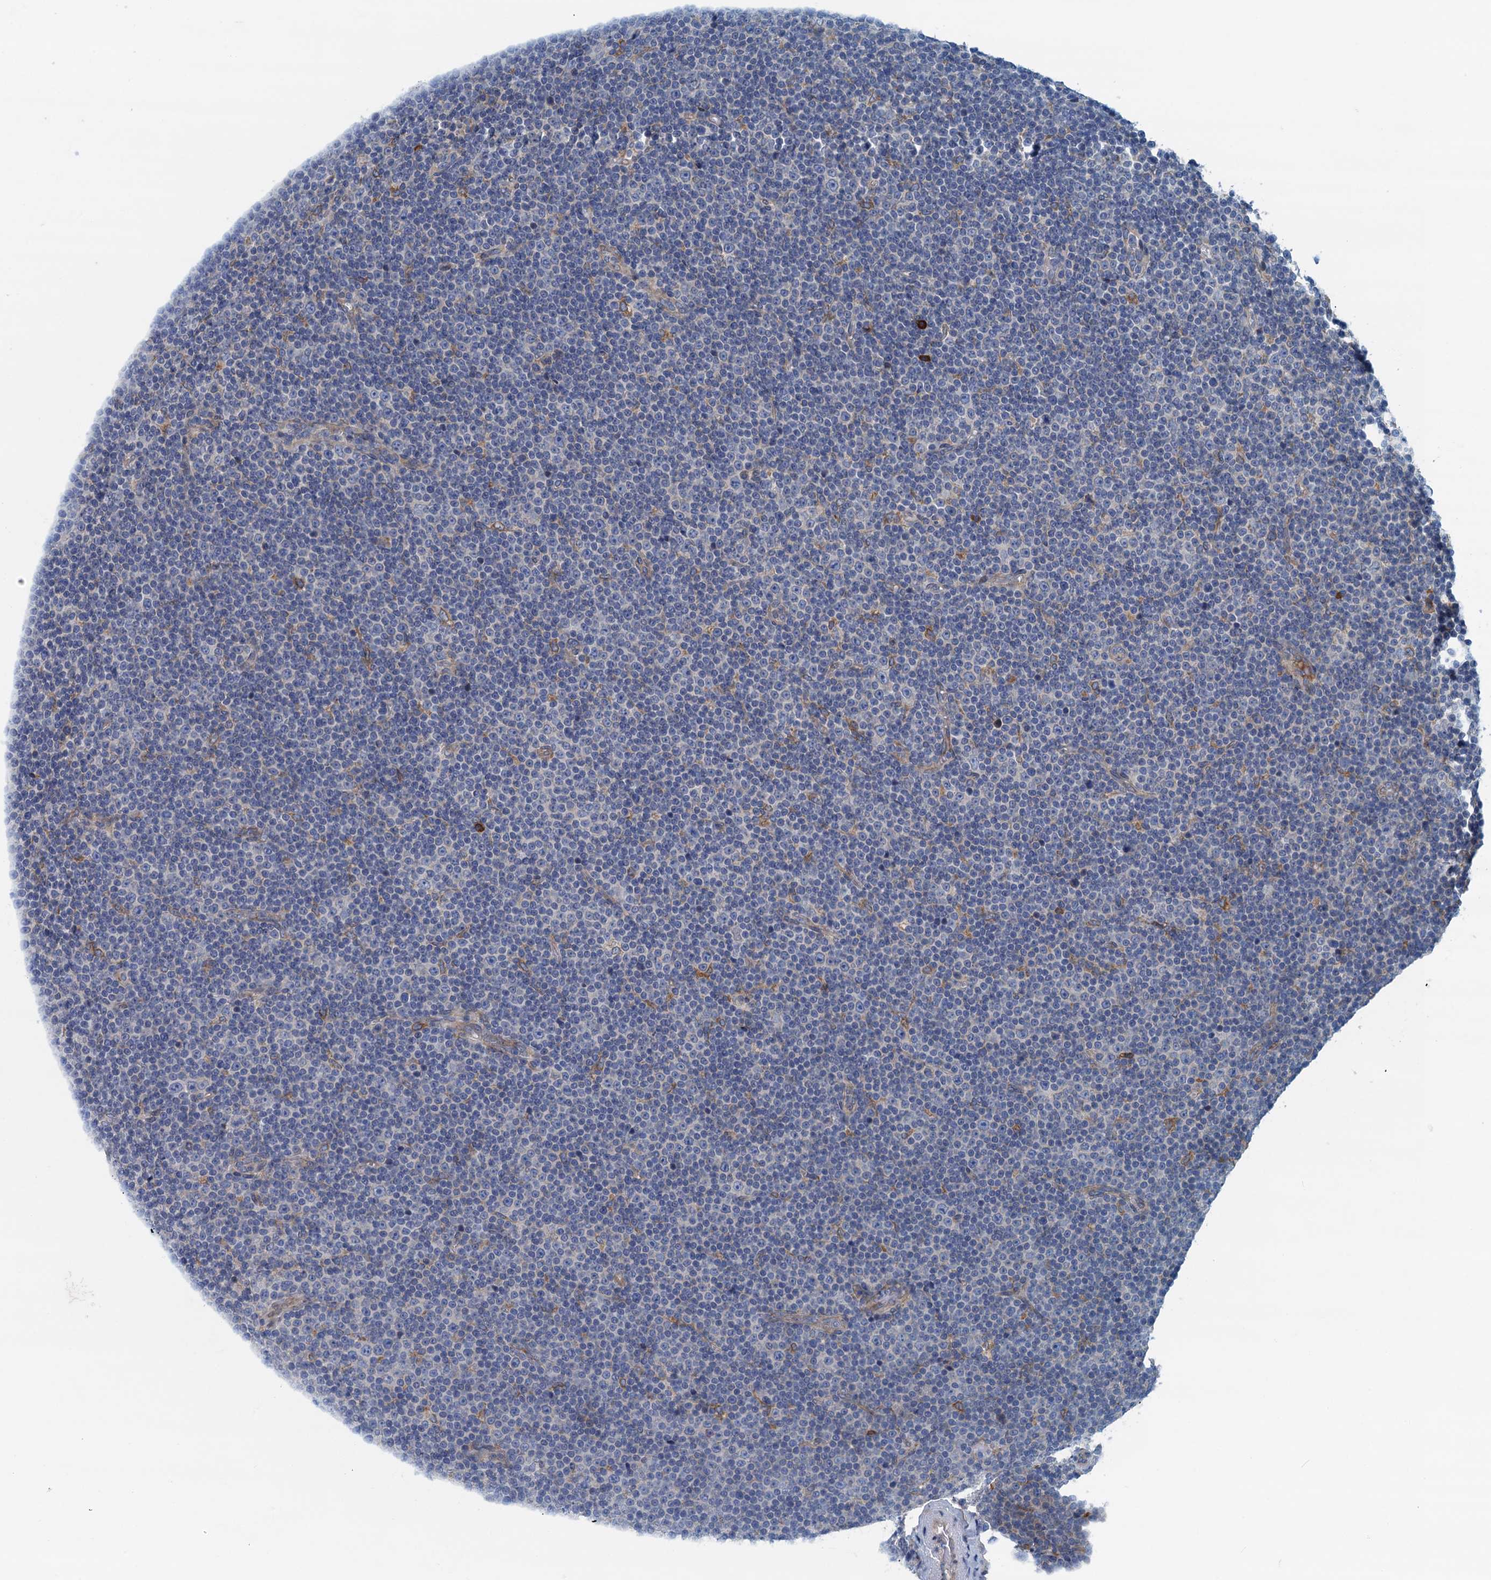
{"staining": {"intensity": "negative", "quantity": "none", "location": "none"}, "tissue": "lymphoma", "cell_type": "Tumor cells", "image_type": "cancer", "snomed": [{"axis": "morphology", "description": "Malignant lymphoma, non-Hodgkin's type, Low grade"}, {"axis": "topography", "description": "Lymph node"}], "caption": "Immunohistochemical staining of human lymphoma demonstrates no significant expression in tumor cells. (Immunohistochemistry (ihc), brightfield microscopy, high magnification).", "gene": "MYDGF", "patient": {"sex": "female", "age": 67}}